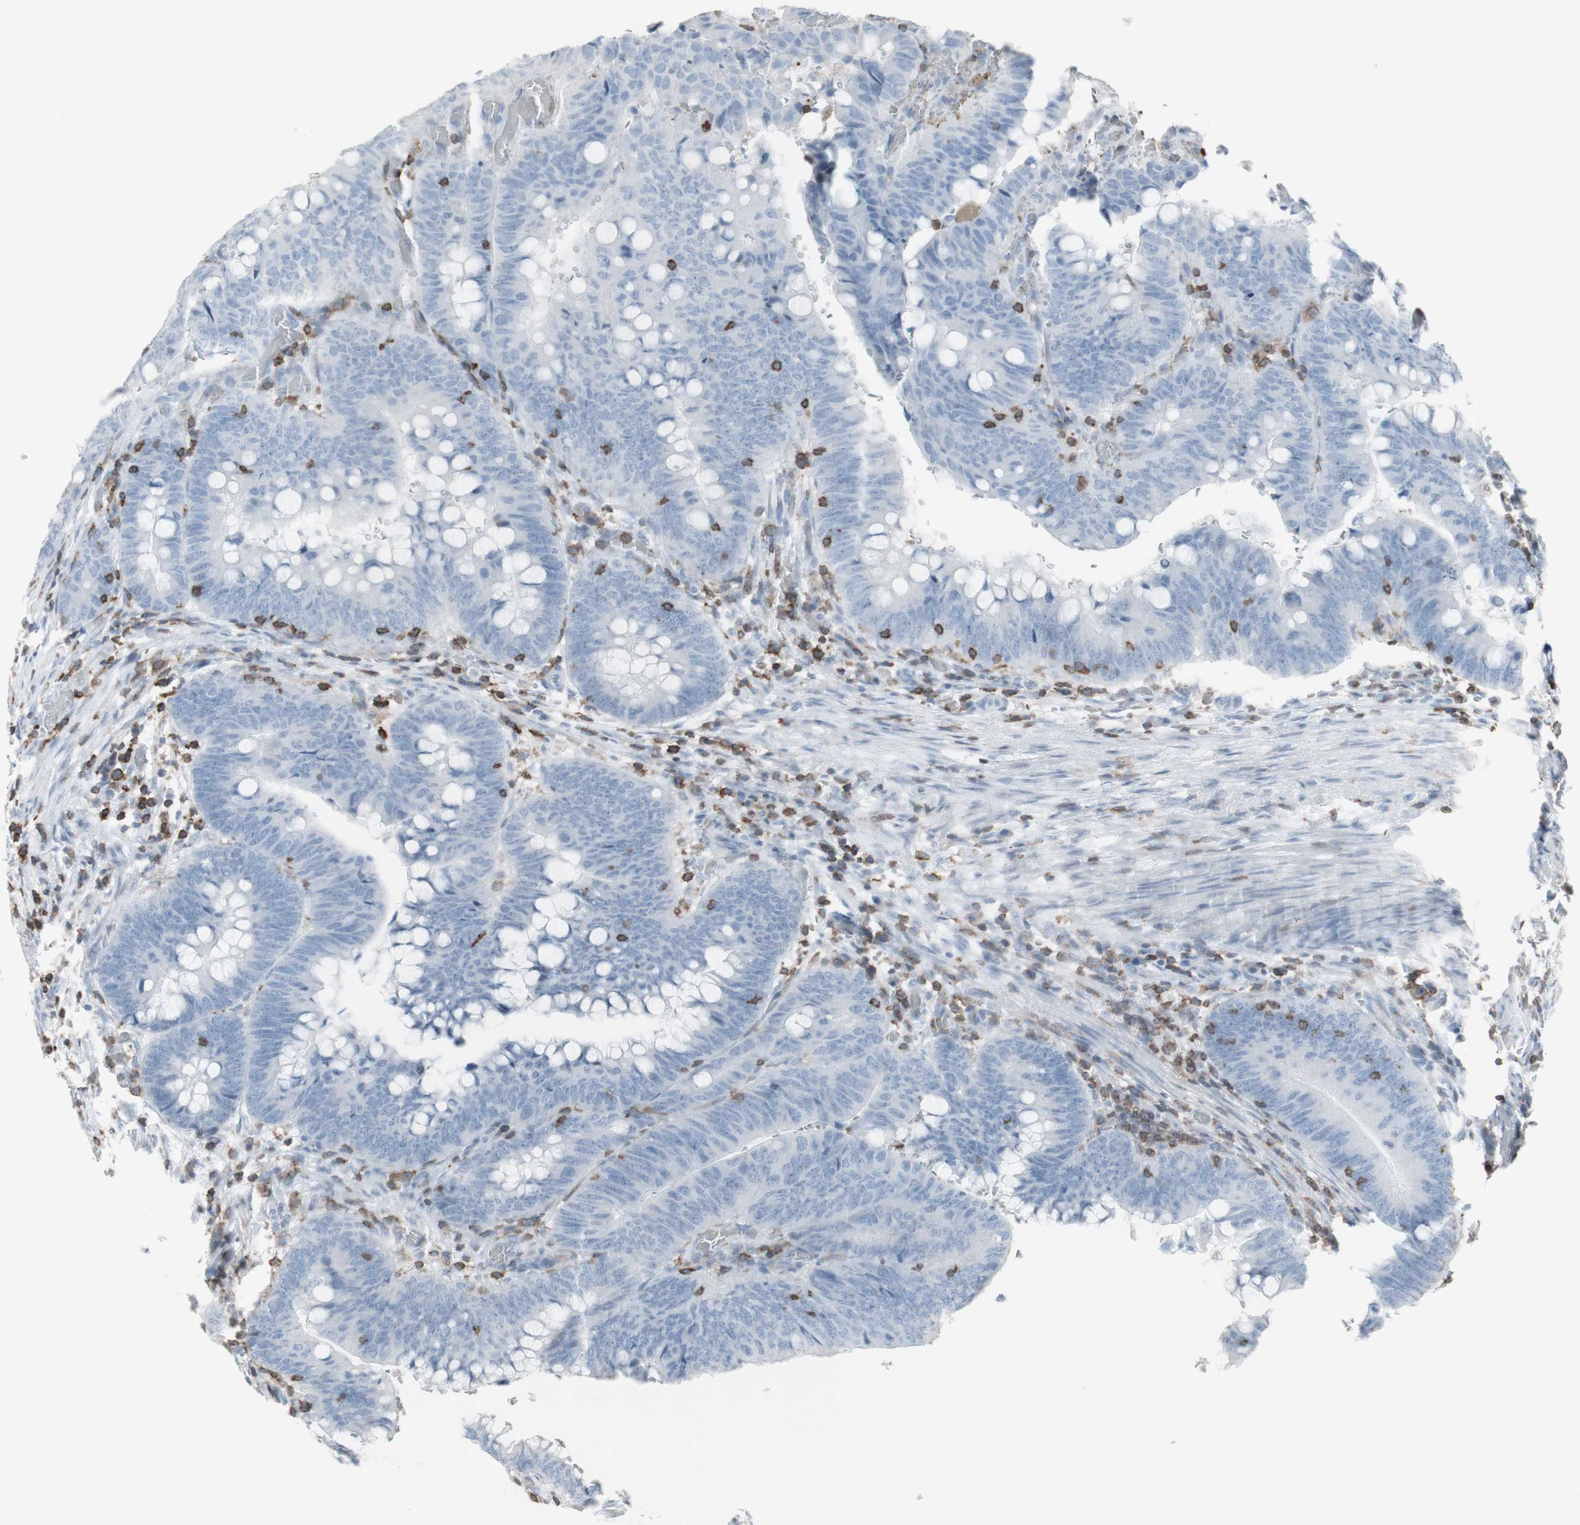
{"staining": {"intensity": "negative", "quantity": "none", "location": "none"}, "tissue": "colorectal cancer", "cell_type": "Tumor cells", "image_type": "cancer", "snomed": [{"axis": "morphology", "description": "Normal tissue, NOS"}, {"axis": "morphology", "description": "Adenocarcinoma, NOS"}, {"axis": "topography", "description": "Rectum"}, {"axis": "topography", "description": "Peripheral nerve tissue"}], "caption": "Immunohistochemistry of adenocarcinoma (colorectal) demonstrates no positivity in tumor cells.", "gene": "NRG1", "patient": {"sex": "male", "age": 92}}